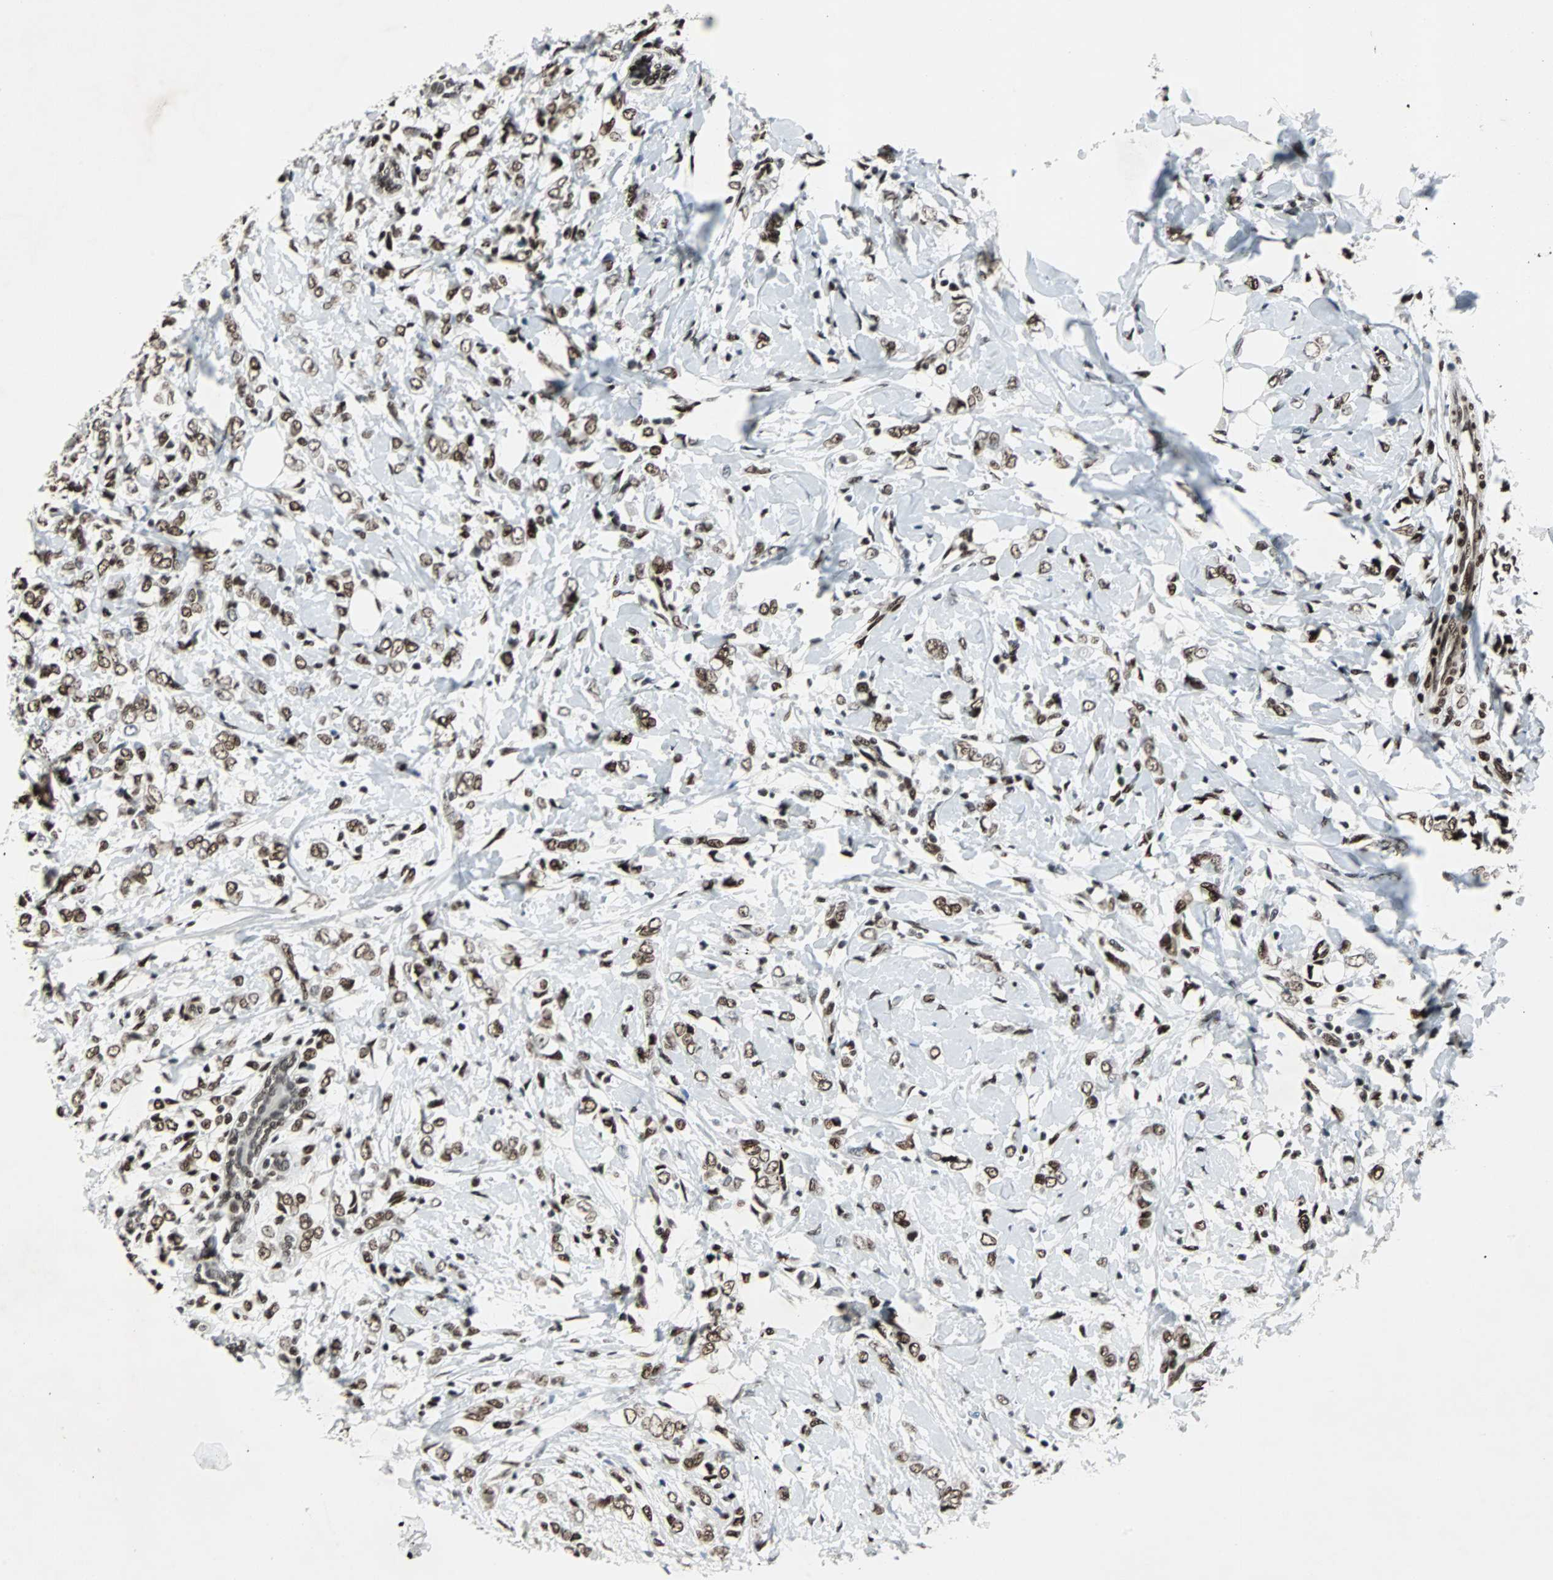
{"staining": {"intensity": "strong", "quantity": ">75%", "location": "nuclear"}, "tissue": "breast cancer", "cell_type": "Tumor cells", "image_type": "cancer", "snomed": [{"axis": "morphology", "description": "Normal tissue, NOS"}, {"axis": "morphology", "description": "Lobular carcinoma"}, {"axis": "topography", "description": "Breast"}], "caption": "This is an image of immunohistochemistry (IHC) staining of lobular carcinoma (breast), which shows strong staining in the nuclear of tumor cells.", "gene": "MEF2D", "patient": {"sex": "female", "age": 47}}